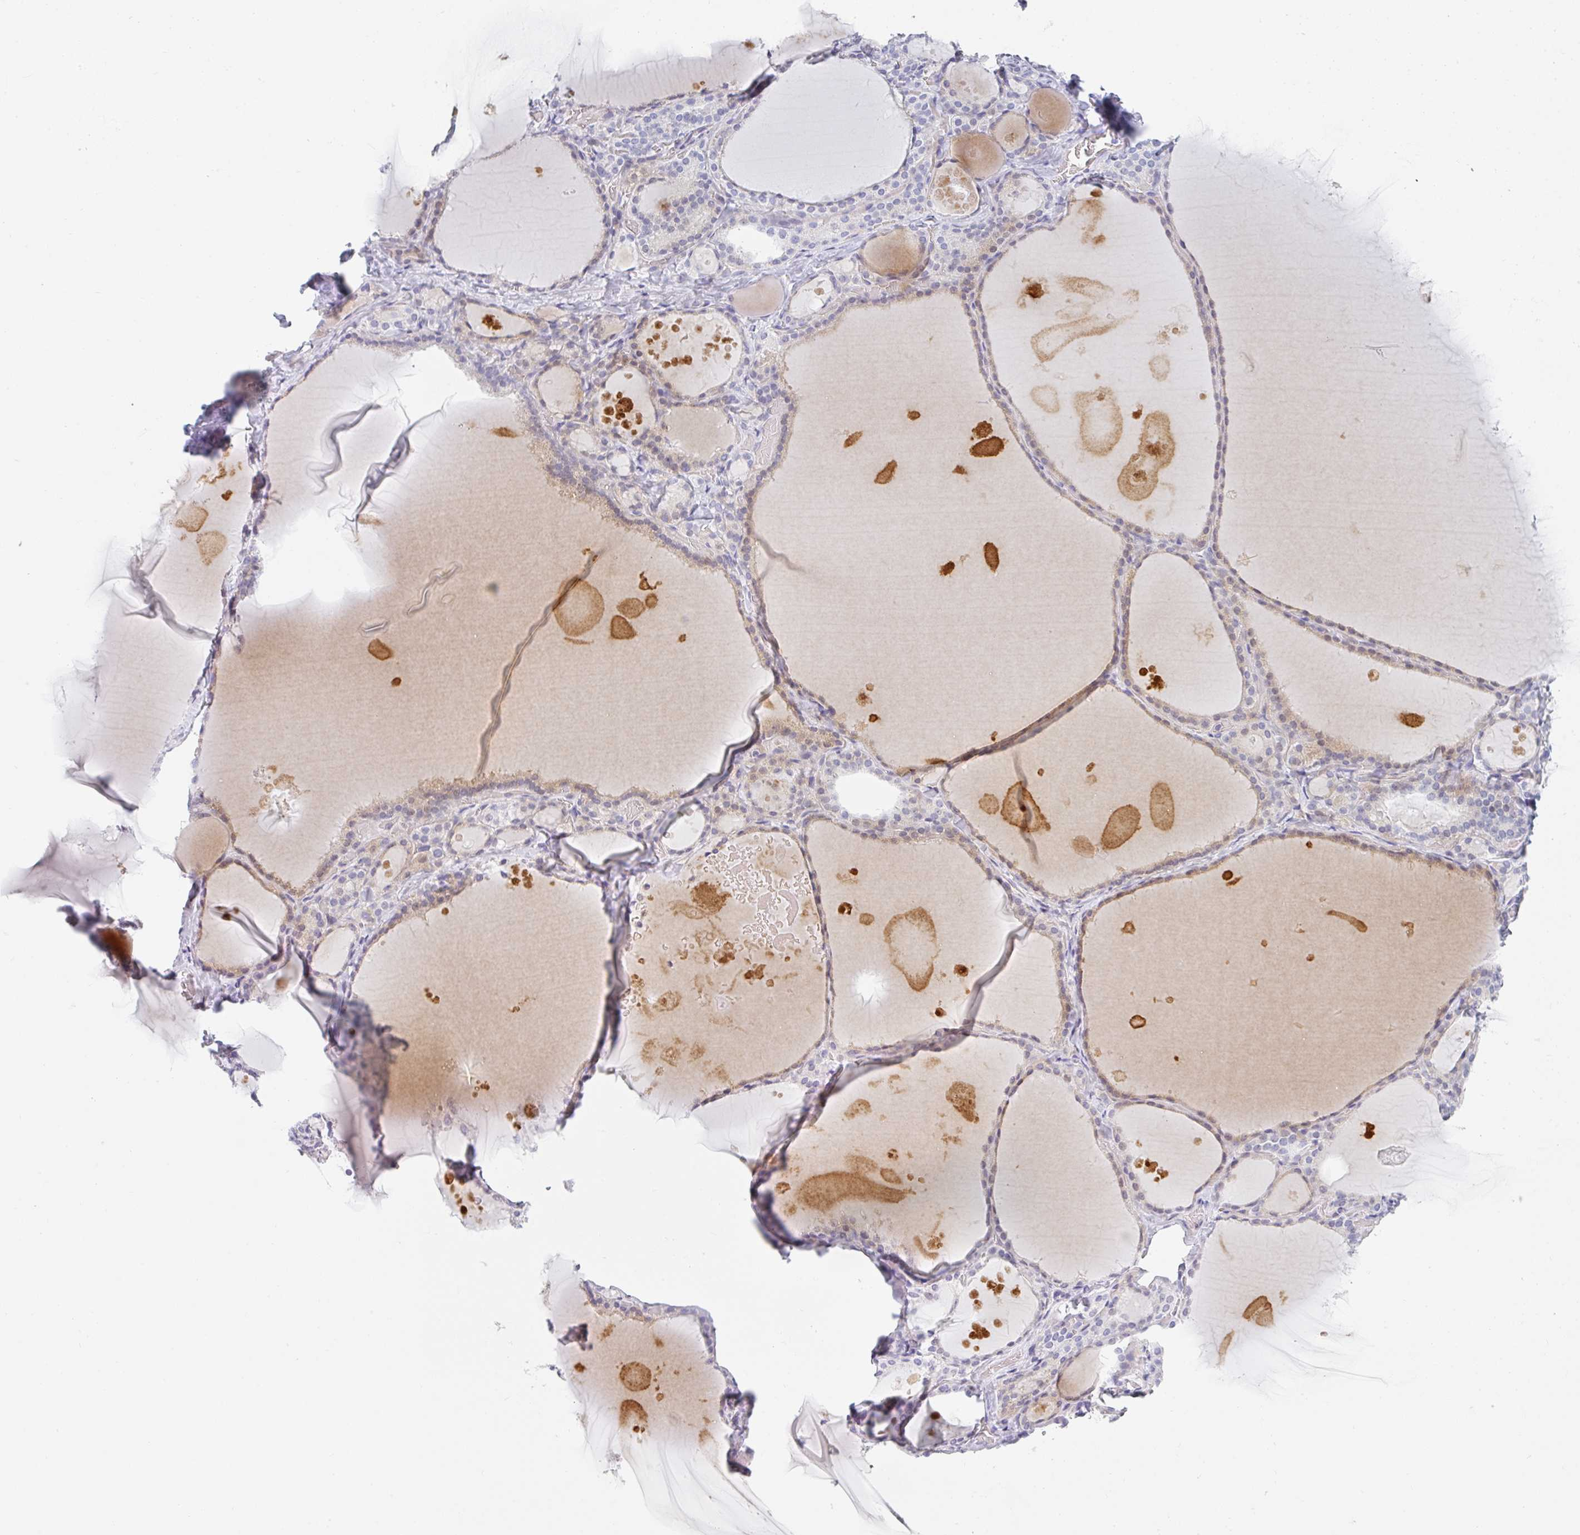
{"staining": {"intensity": "weak", "quantity": "25%-75%", "location": "cytoplasmic/membranous"}, "tissue": "thyroid gland", "cell_type": "Glandular cells", "image_type": "normal", "snomed": [{"axis": "morphology", "description": "Normal tissue, NOS"}, {"axis": "topography", "description": "Thyroid gland"}], "caption": "Protein positivity by immunohistochemistry (IHC) reveals weak cytoplasmic/membranous expression in about 25%-75% of glandular cells in normal thyroid gland. (DAB (3,3'-diaminobenzidine) IHC, brown staining for protein, blue staining for nuclei).", "gene": "NEU2", "patient": {"sex": "male", "age": 56}}